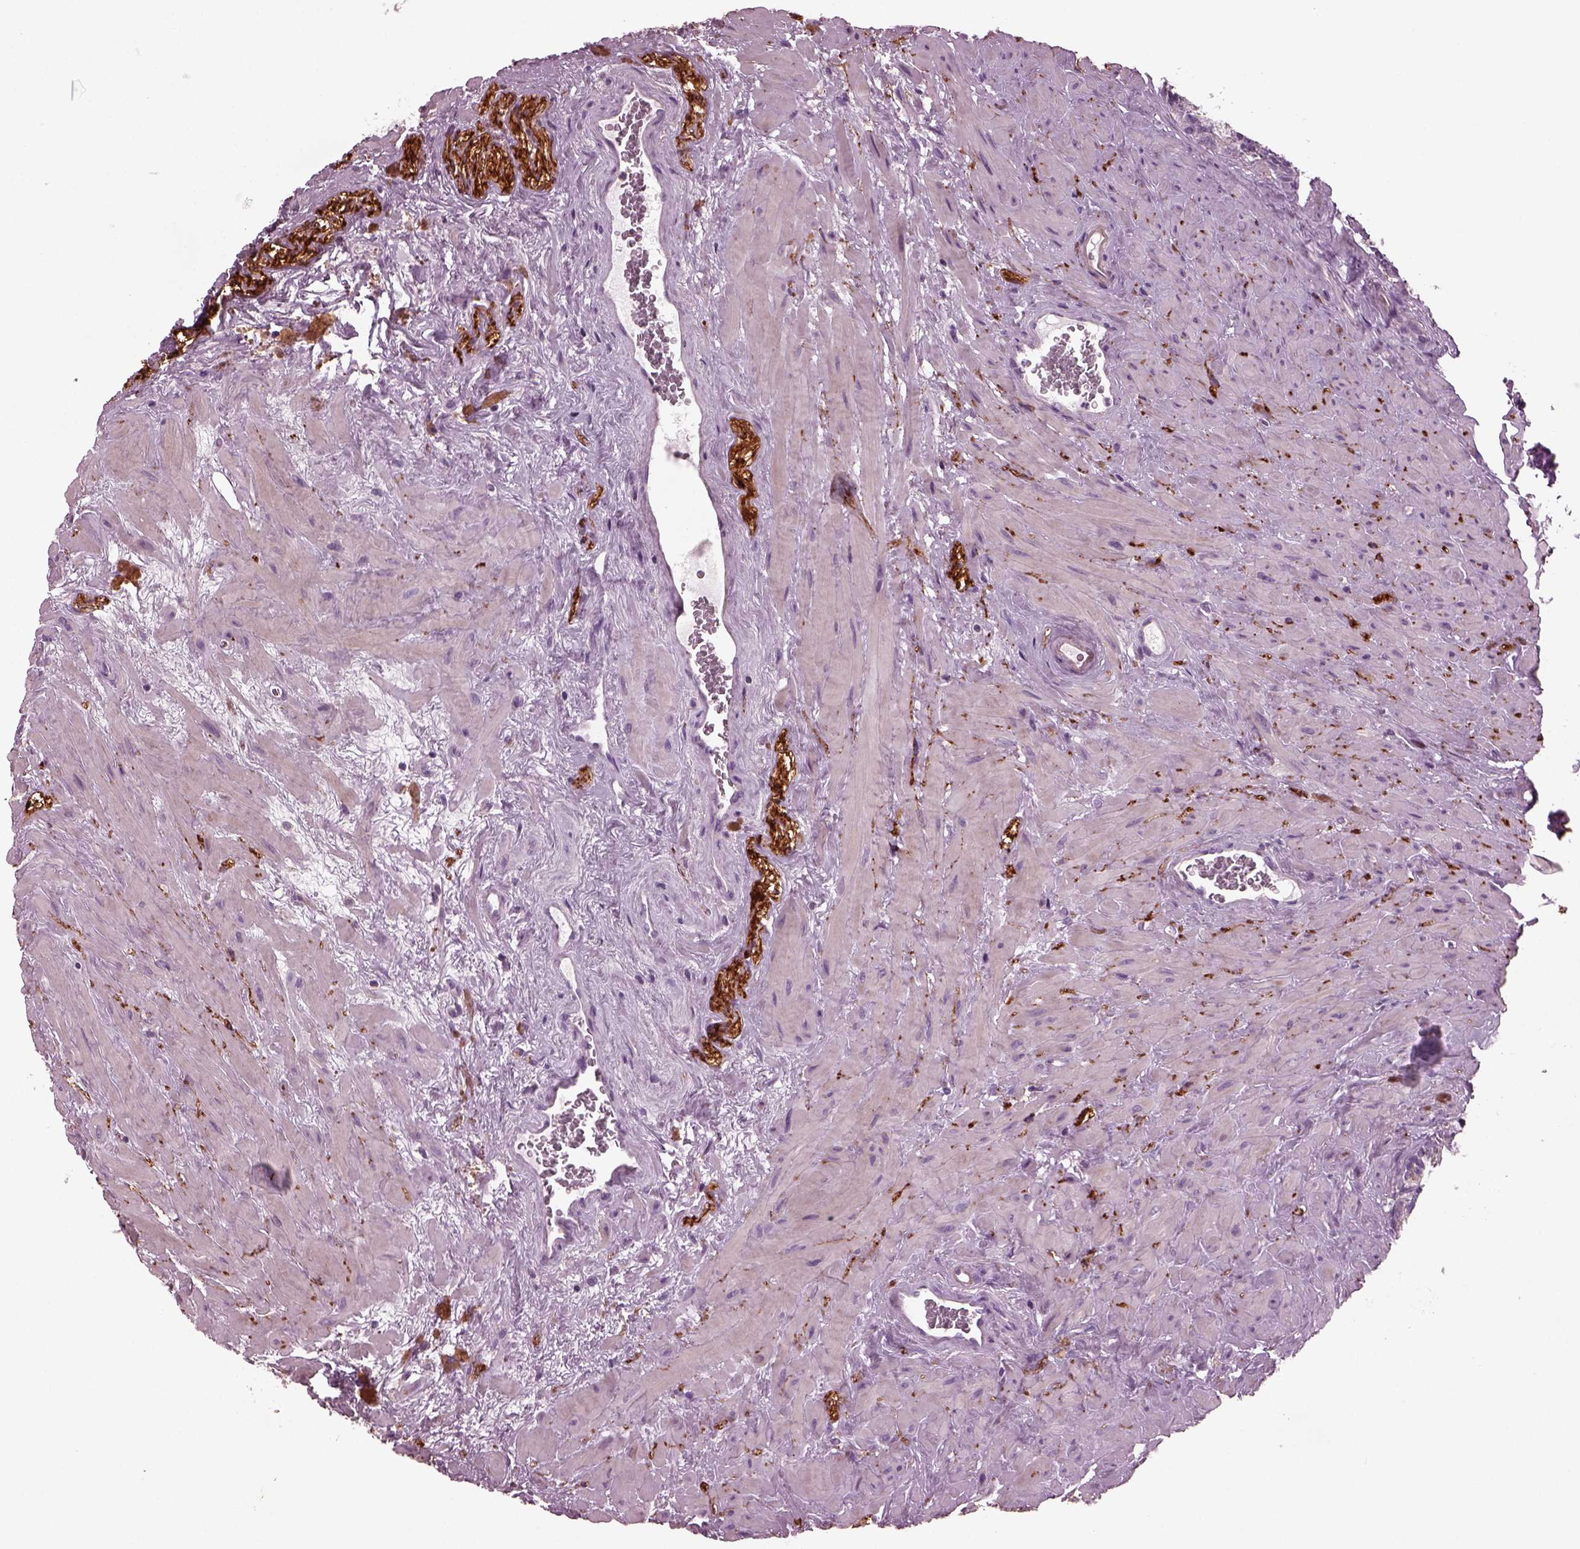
{"staining": {"intensity": "negative", "quantity": "none", "location": "none"}, "tissue": "seminal vesicle", "cell_type": "Glandular cells", "image_type": "normal", "snomed": [{"axis": "morphology", "description": "Normal tissue, NOS"}, {"axis": "topography", "description": "Seminal veicle"}], "caption": "Protein analysis of unremarkable seminal vesicle shows no significant positivity in glandular cells. Nuclei are stained in blue.", "gene": "GDF11", "patient": {"sex": "male", "age": 71}}